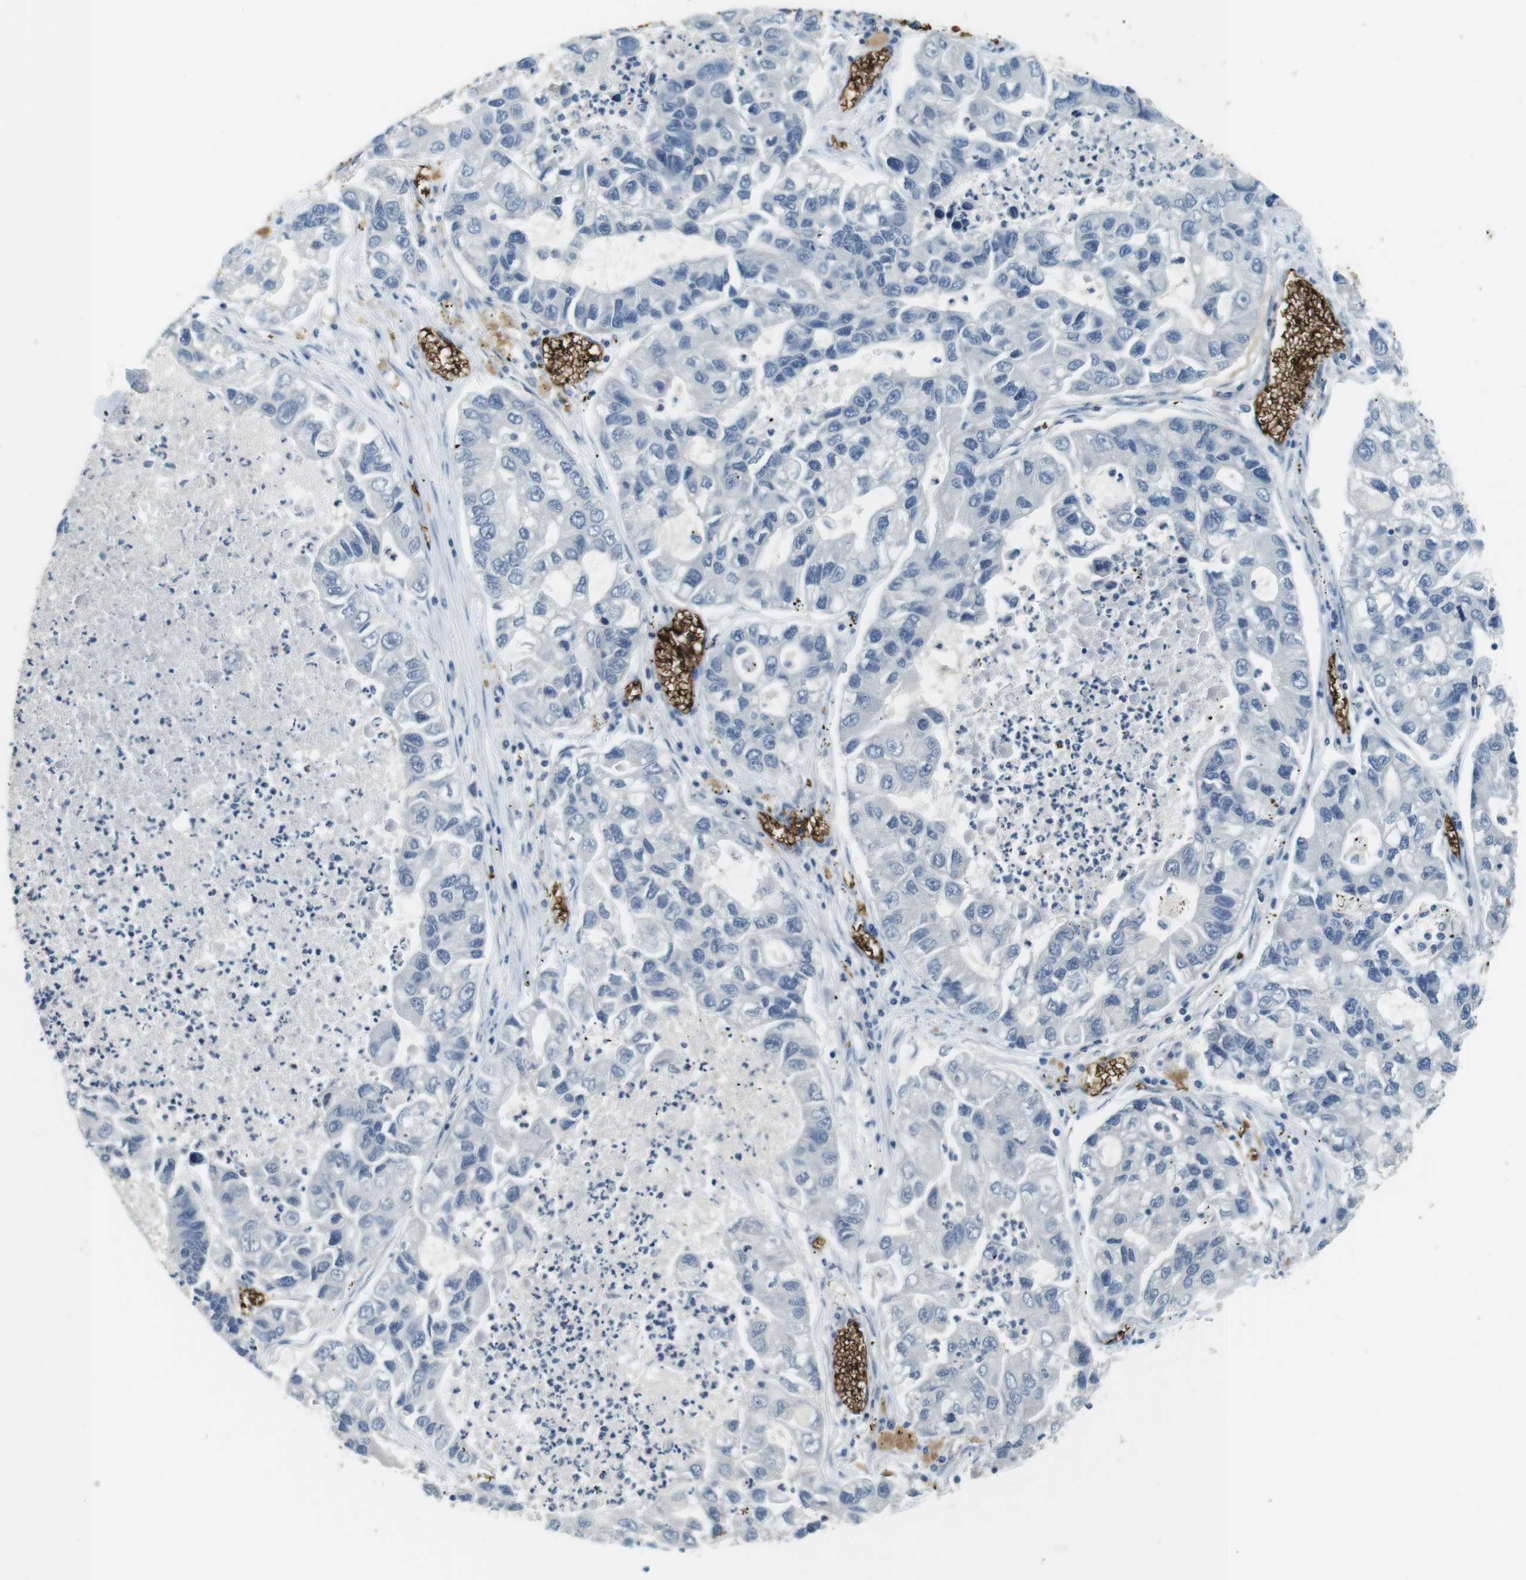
{"staining": {"intensity": "negative", "quantity": "none", "location": "none"}, "tissue": "lung cancer", "cell_type": "Tumor cells", "image_type": "cancer", "snomed": [{"axis": "morphology", "description": "Adenocarcinoma, NOS"}, {"axis": "topography", "description": "Lung"}], "caption": "Tumor cells show no significant protein expression in adenocarcinoma (lung).", "gene": "SLC4A1", "patient": {"sex": "female", "age": 51}}